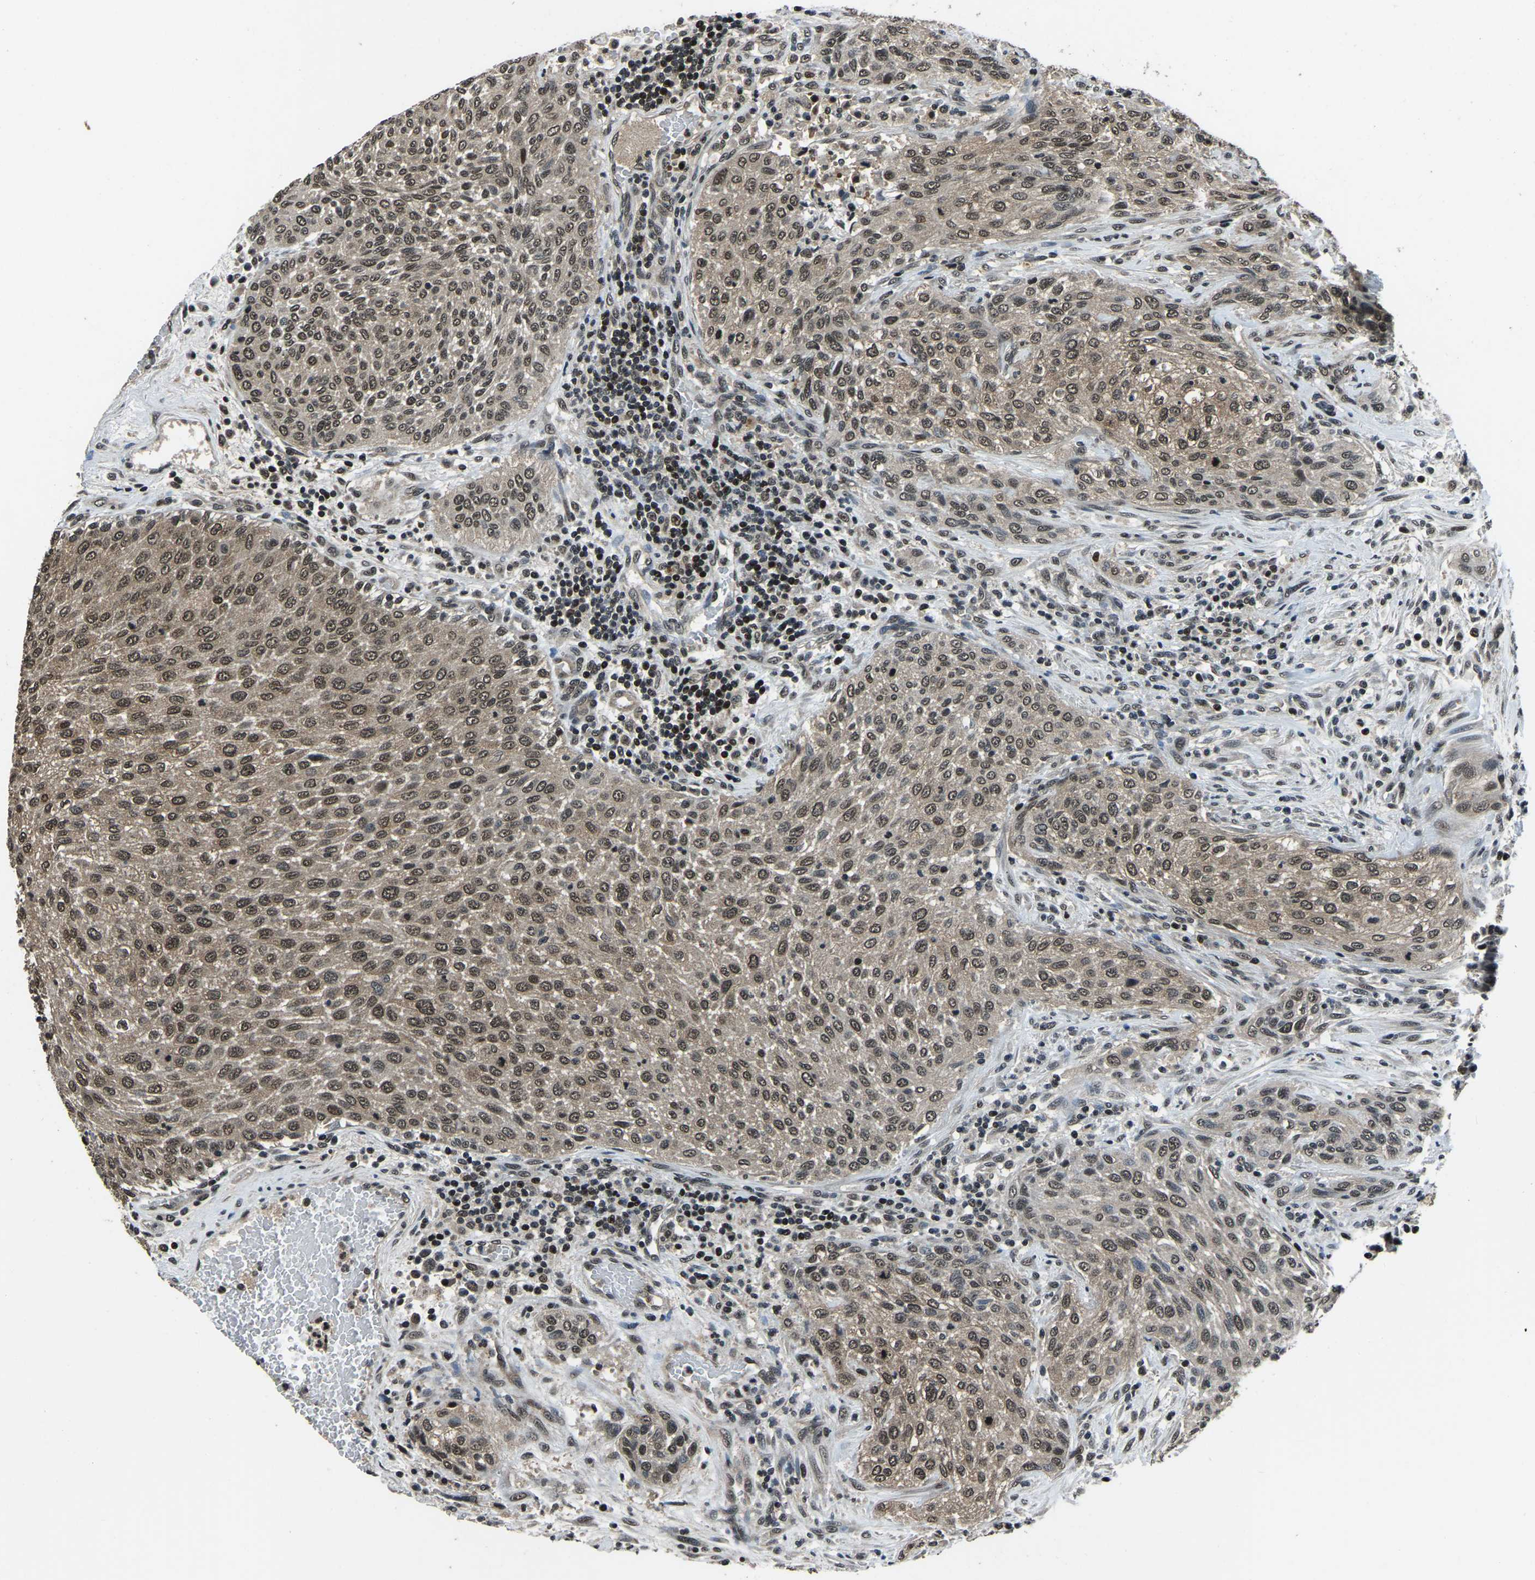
{"staining": {"intensity": "moderate", "quantity": ">75%", "location": "cytoplasmic/membranous,nuclear"}, "tissue": "urothelial cancer", "cell_type": "Tumor cells", "image_type": "cancer", "snomed": [{"axis": "morphology", "description": "Urothelial carcinoma, Low grade"}, {"axis": "morphology", "description": "Urothelial carcinoma, High grade"}, {"axis": "topography", "description": "Urinary bladder"}], "caption": "Tumor cells reveal moderate cytoplasmic/membranous and nuclear positivity in approximately >75% of cells in urothelial cancer.", "gene": "ANKIB1", "patient": {"sex": "male", "age": 35}}